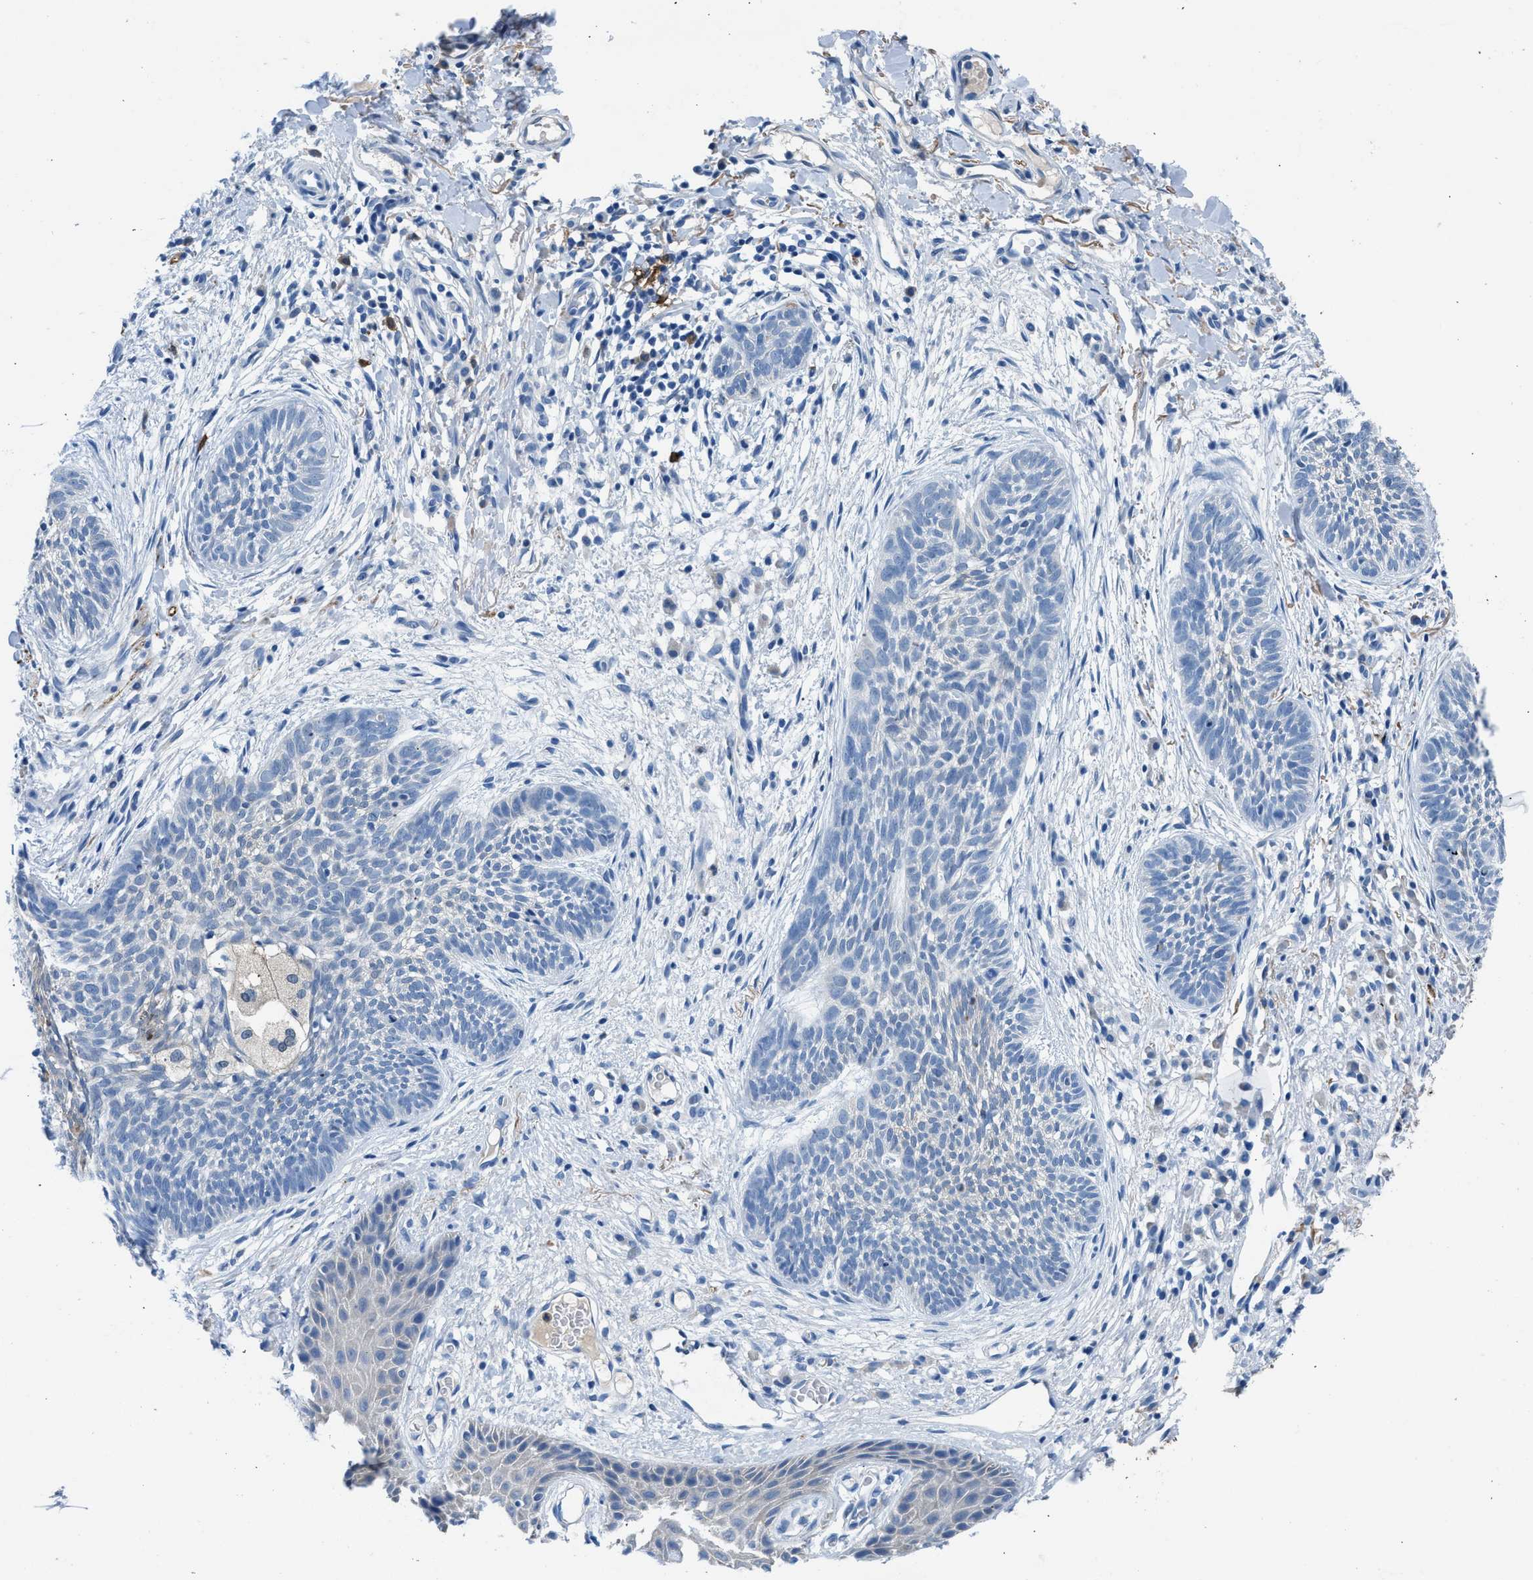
{"staining": {"intensity": "negative", "quantity": "none", "location": "none"}, "tissue": "skin cancer", "cell_type": "Tumor cells", "image_type": "cancer", "snomed": [{"axis": "morphology", "description": "Basal cell carcinoma"}, {"axis": "topography", "description": "Skin"}], "caption": "DAB immunohistochemical staining of basal cell carcinoma (skin) demonstrates no significant staining in tumor cells.", "gene": "FADS6", "patient": {"sex": "female", "age": 59}}